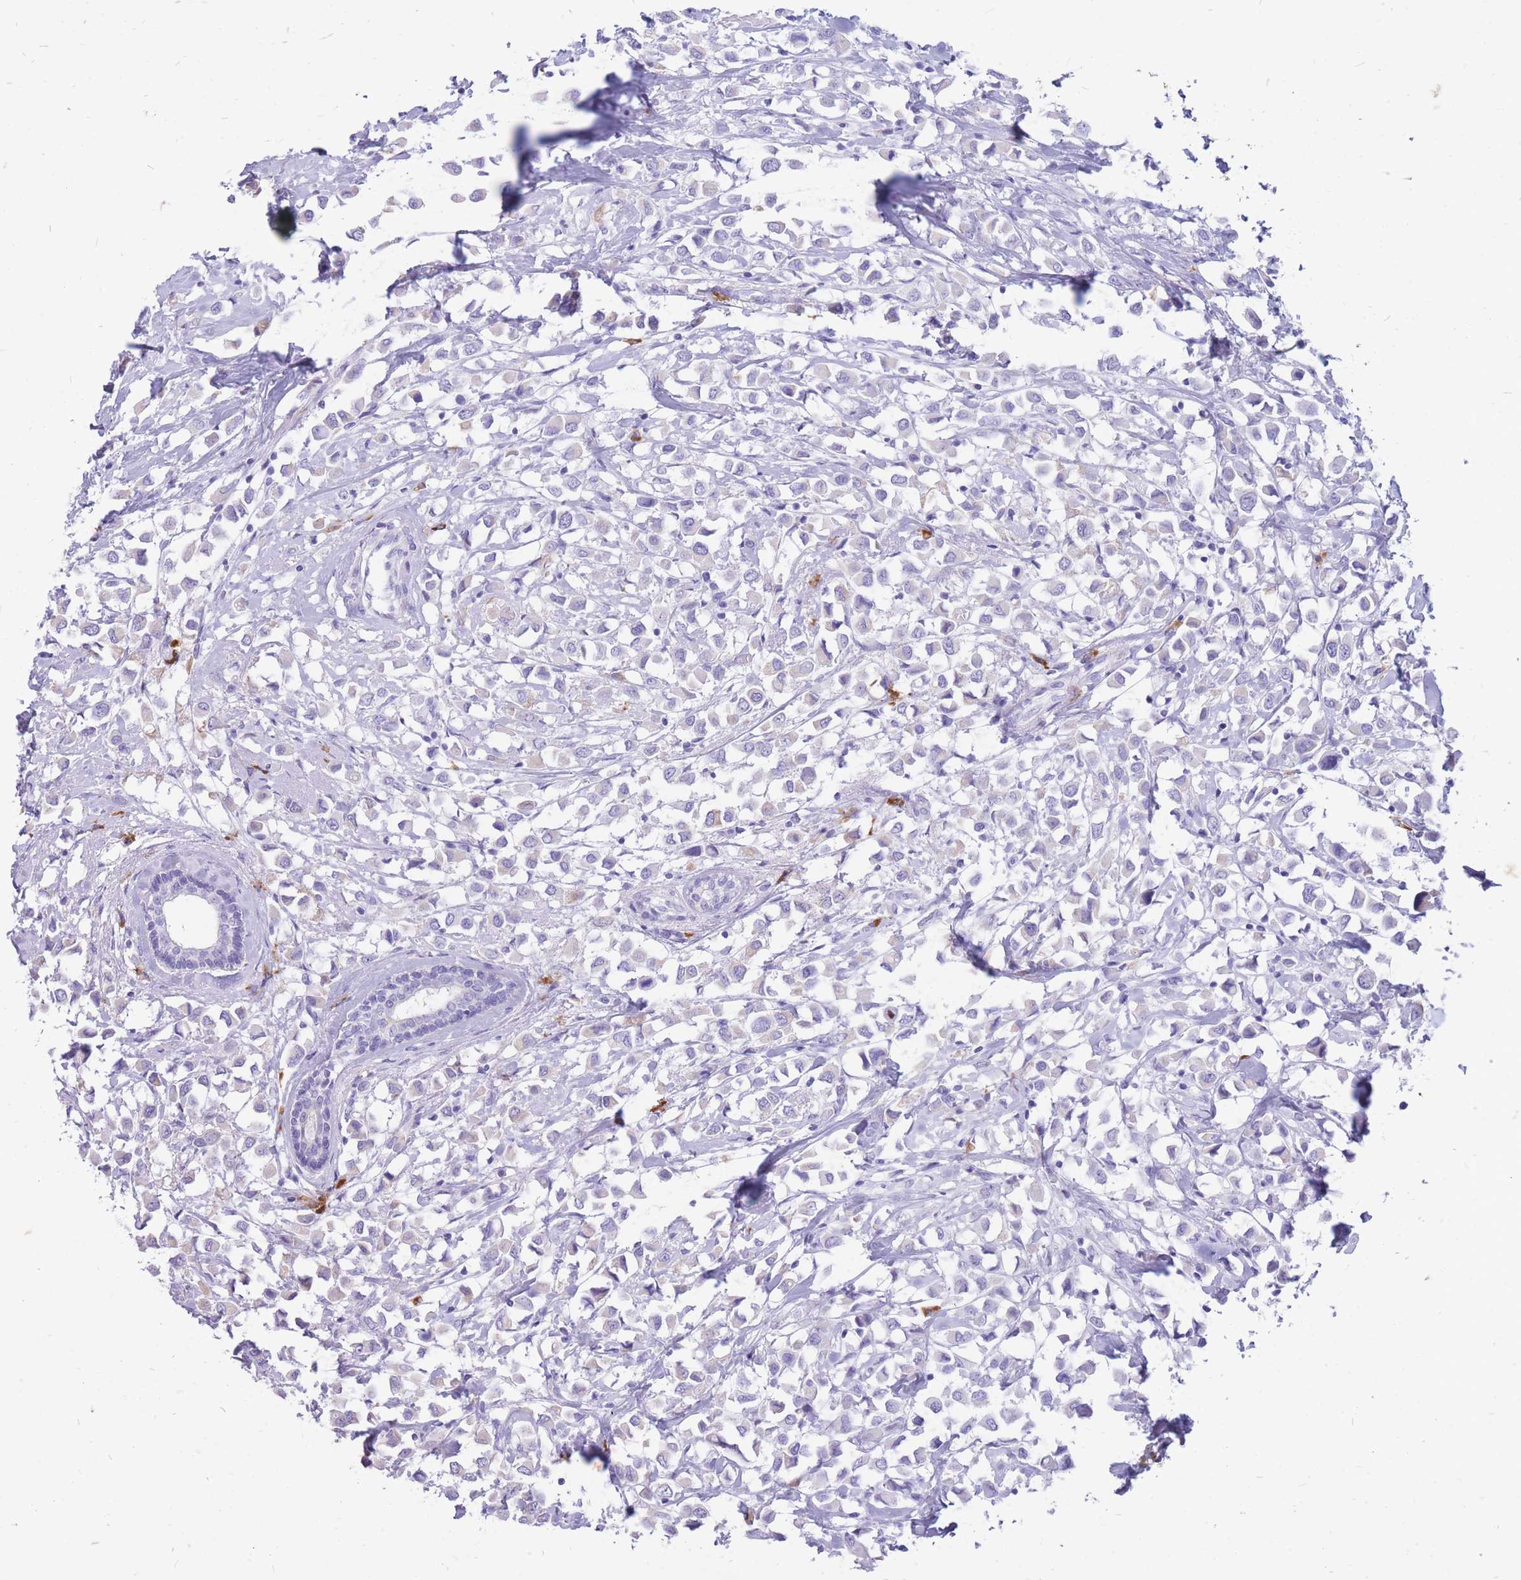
{"staining": {"intensity": "negative", "quantity": "none", "location": "none"}, "tissue": "breast cancer", "cell_type": "Tumor cells", "image_type": "cancer", "snomed": [{"axis": "morphology", "description": "Duct carcinoma"}, {"axis": "topography", "description": "Breast"}], "caption": "Immunohistochemical staining of human infiltrating ductal carcinoma (breast) shows no significant positivity in tumor cells.", "gene": "ZFP37", "patient": {"sex": "female", "age": 61}}